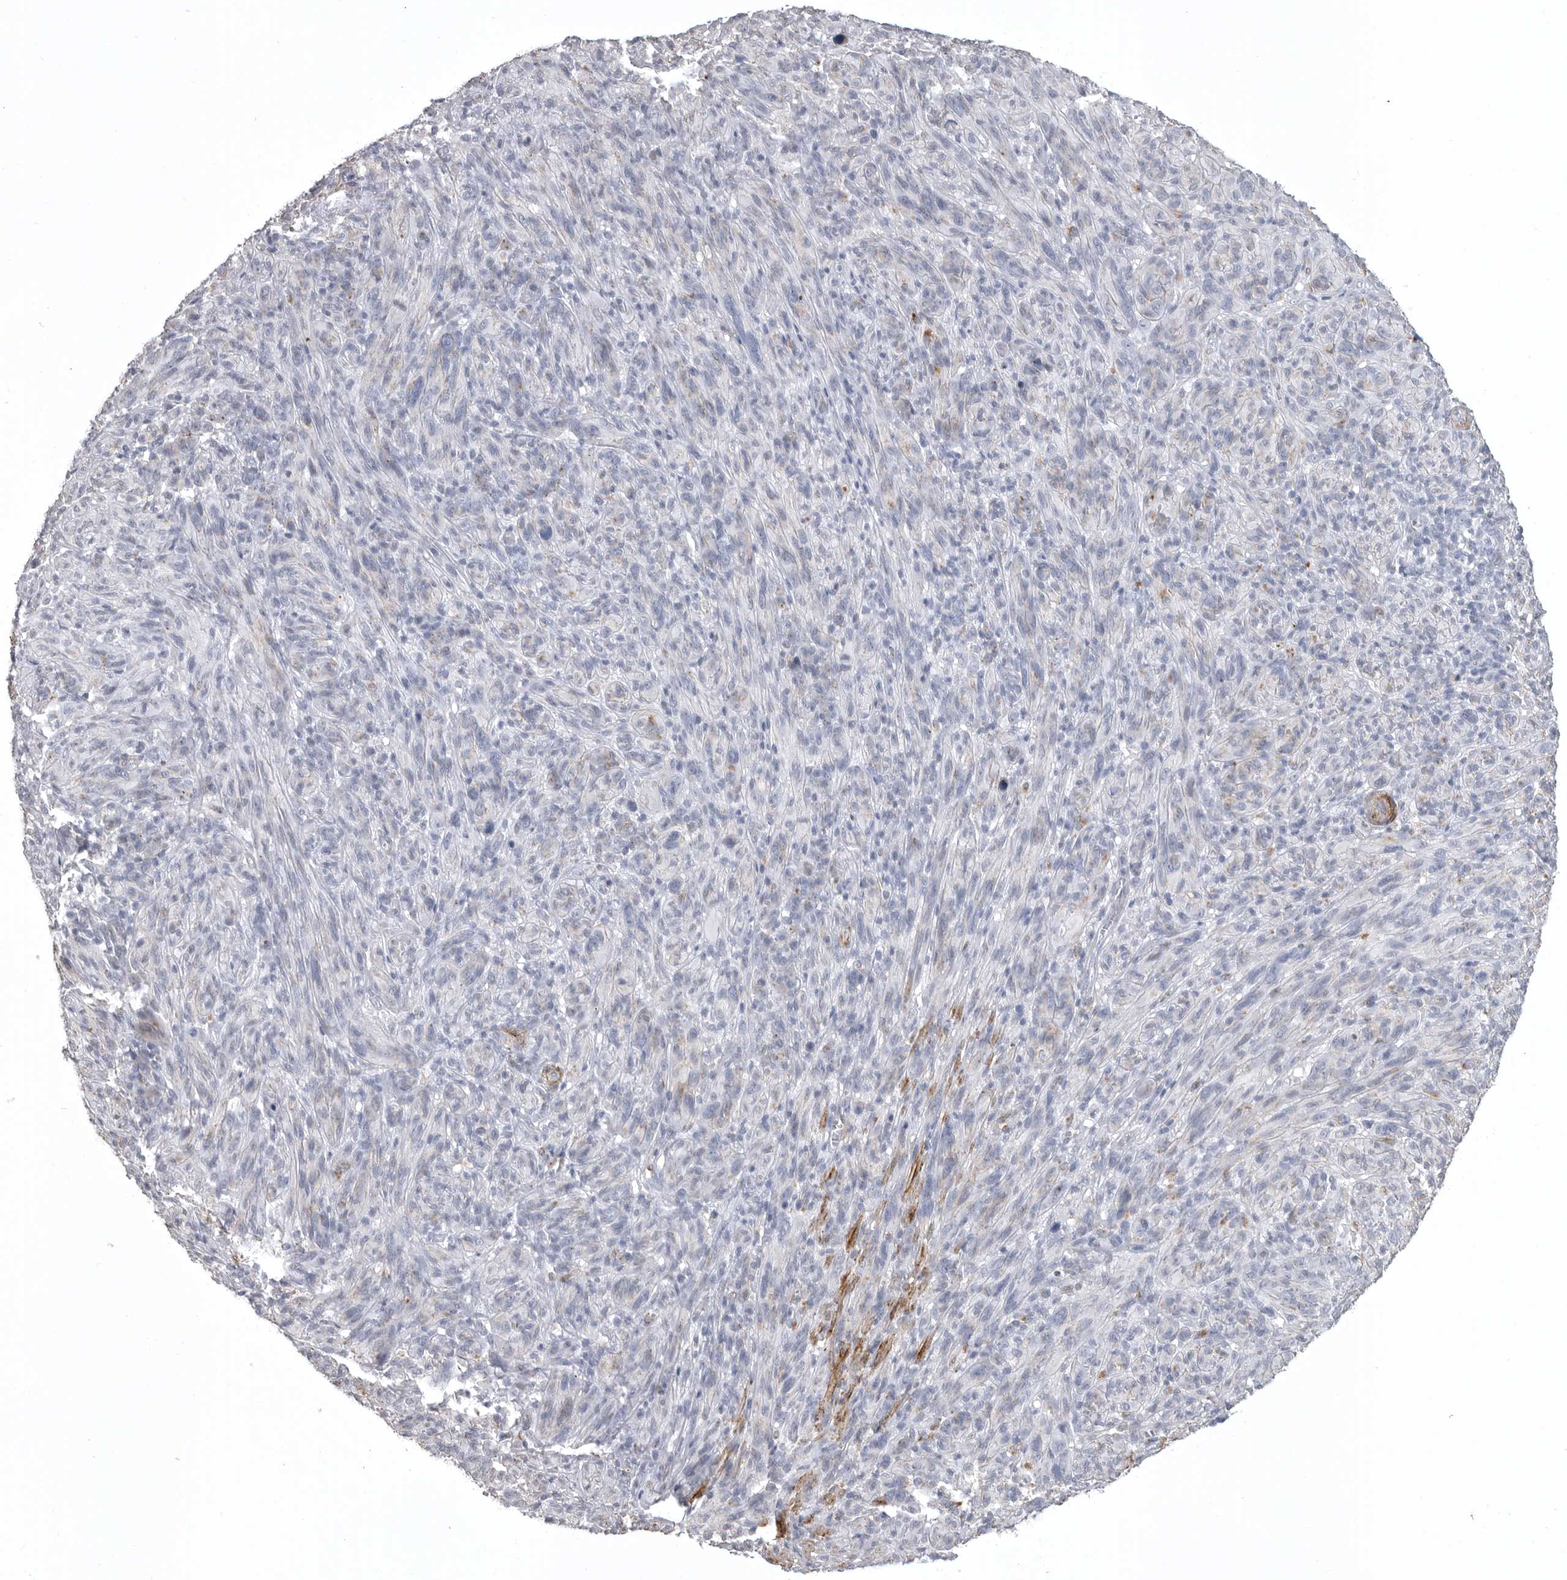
{"staining": {"intensity": "negative", "quantity": "none", "location": "none"}, "tissue": "melanoma", "cell_type": "Tumor cells", "image_type": "cancer", "snomed": [{"axis": "morphology", "description": "Malignant melanoma, NOS"}, {"axis": "topography", "description": "Skin of head"}], "caption": "A histopathology image of melanoma stained for a protein shows no brown staining in tumor cells.", "gene": "AOC3", "patient": {"sex": "male", "age": 96}}